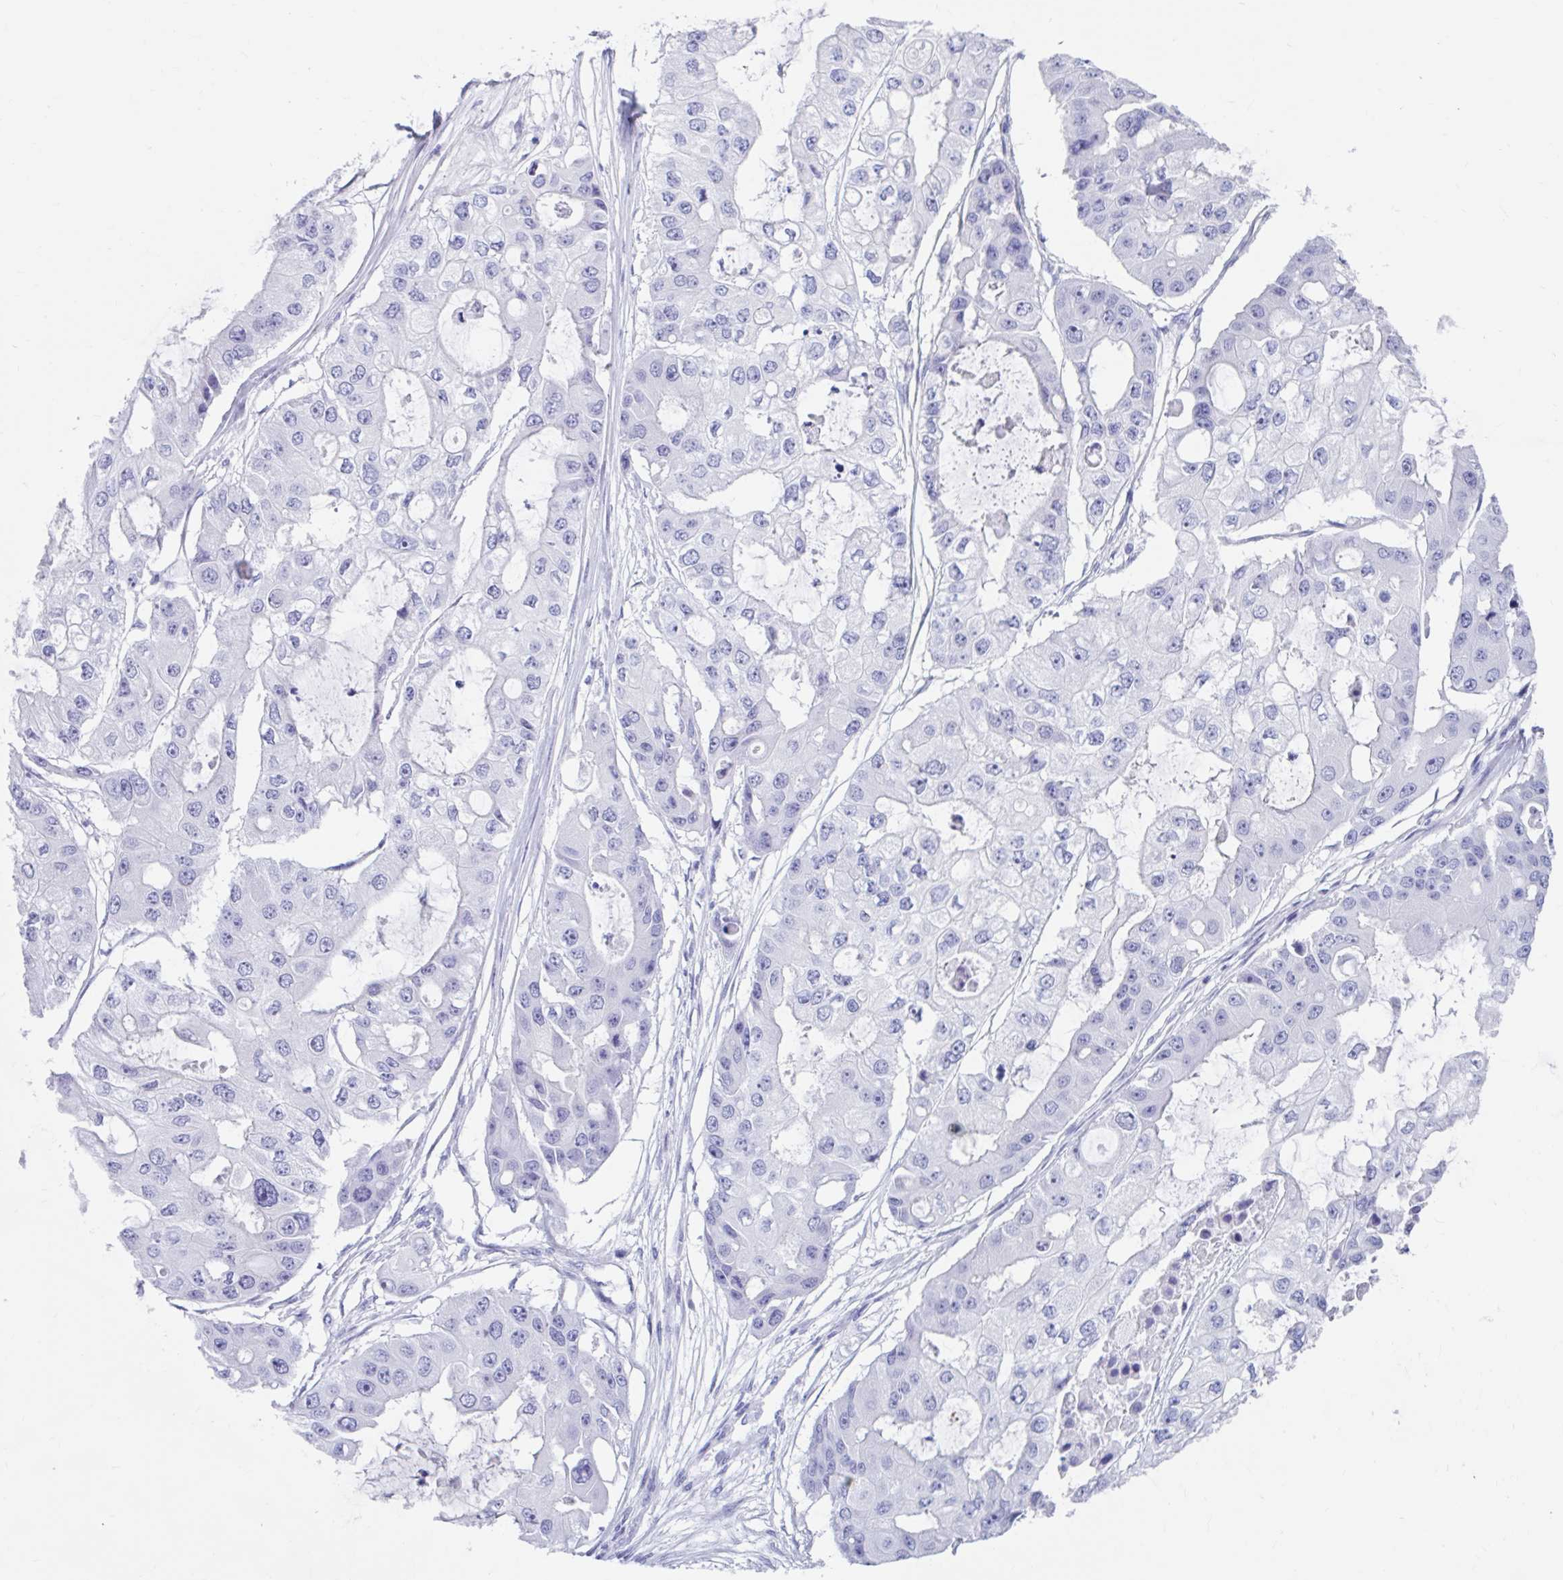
{"staining": {"intensity": "negative", "quantity": "none", "location": "none"}, "tissue": "ovarian cancer", "cell_type": "Tumor cells", "image_type": "cancer", "snomed": [{"axis": "morphology", "description": "Cystadenocarcinoma, serous, NOS"}, {"axis": "topography", "description": "Ovary"}], "caption": "A high-resolution micrograph shows IHC staining of serous cystadenocarcinoma (ovarian), which reveals no significant staining in tumor cells.", "gene": "DPEP3", "patient": {"sex": "female", "age": 56}}